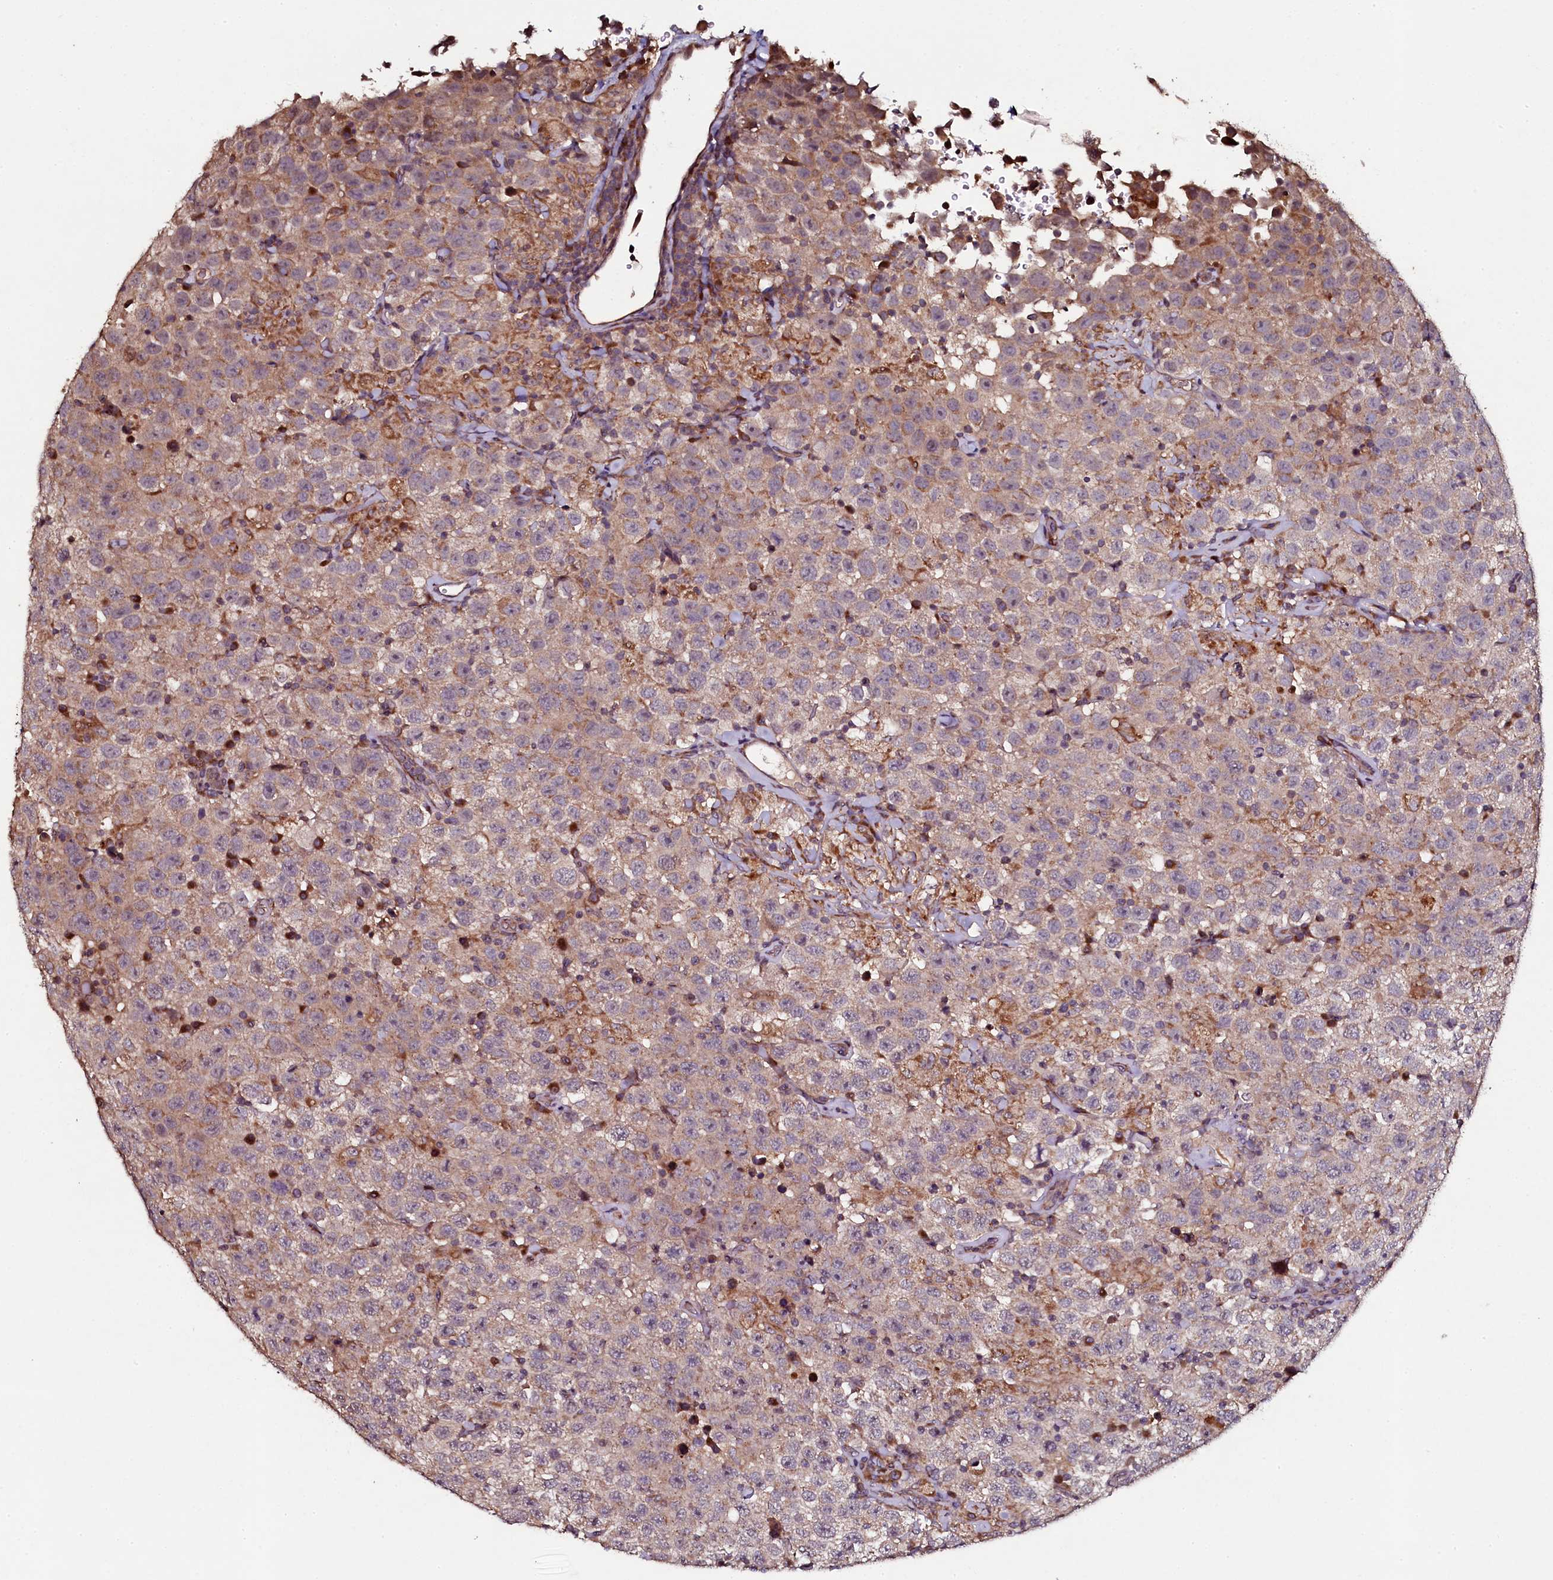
{"staining": {"intensity": "weak", "quantity": ">75%", "location": "cytoplasmic/membranous"}, "tissue": "testis cancer", "cell_type": "Tumor cells", "image_type": "cancer", "snomed": [{"axis": "morphology", "description": "Seminoma, NOS"}, {"axis": "topography", "description": "Testis"}], "caption": "Approximately >75% of tumor cells in human testis cancer show weak cytoplasmic/membranous protein expression as visualized by brown immunohistochemical staining.", "gene": "SEC24C", "patient": {"sex": "male", "age": 41}}